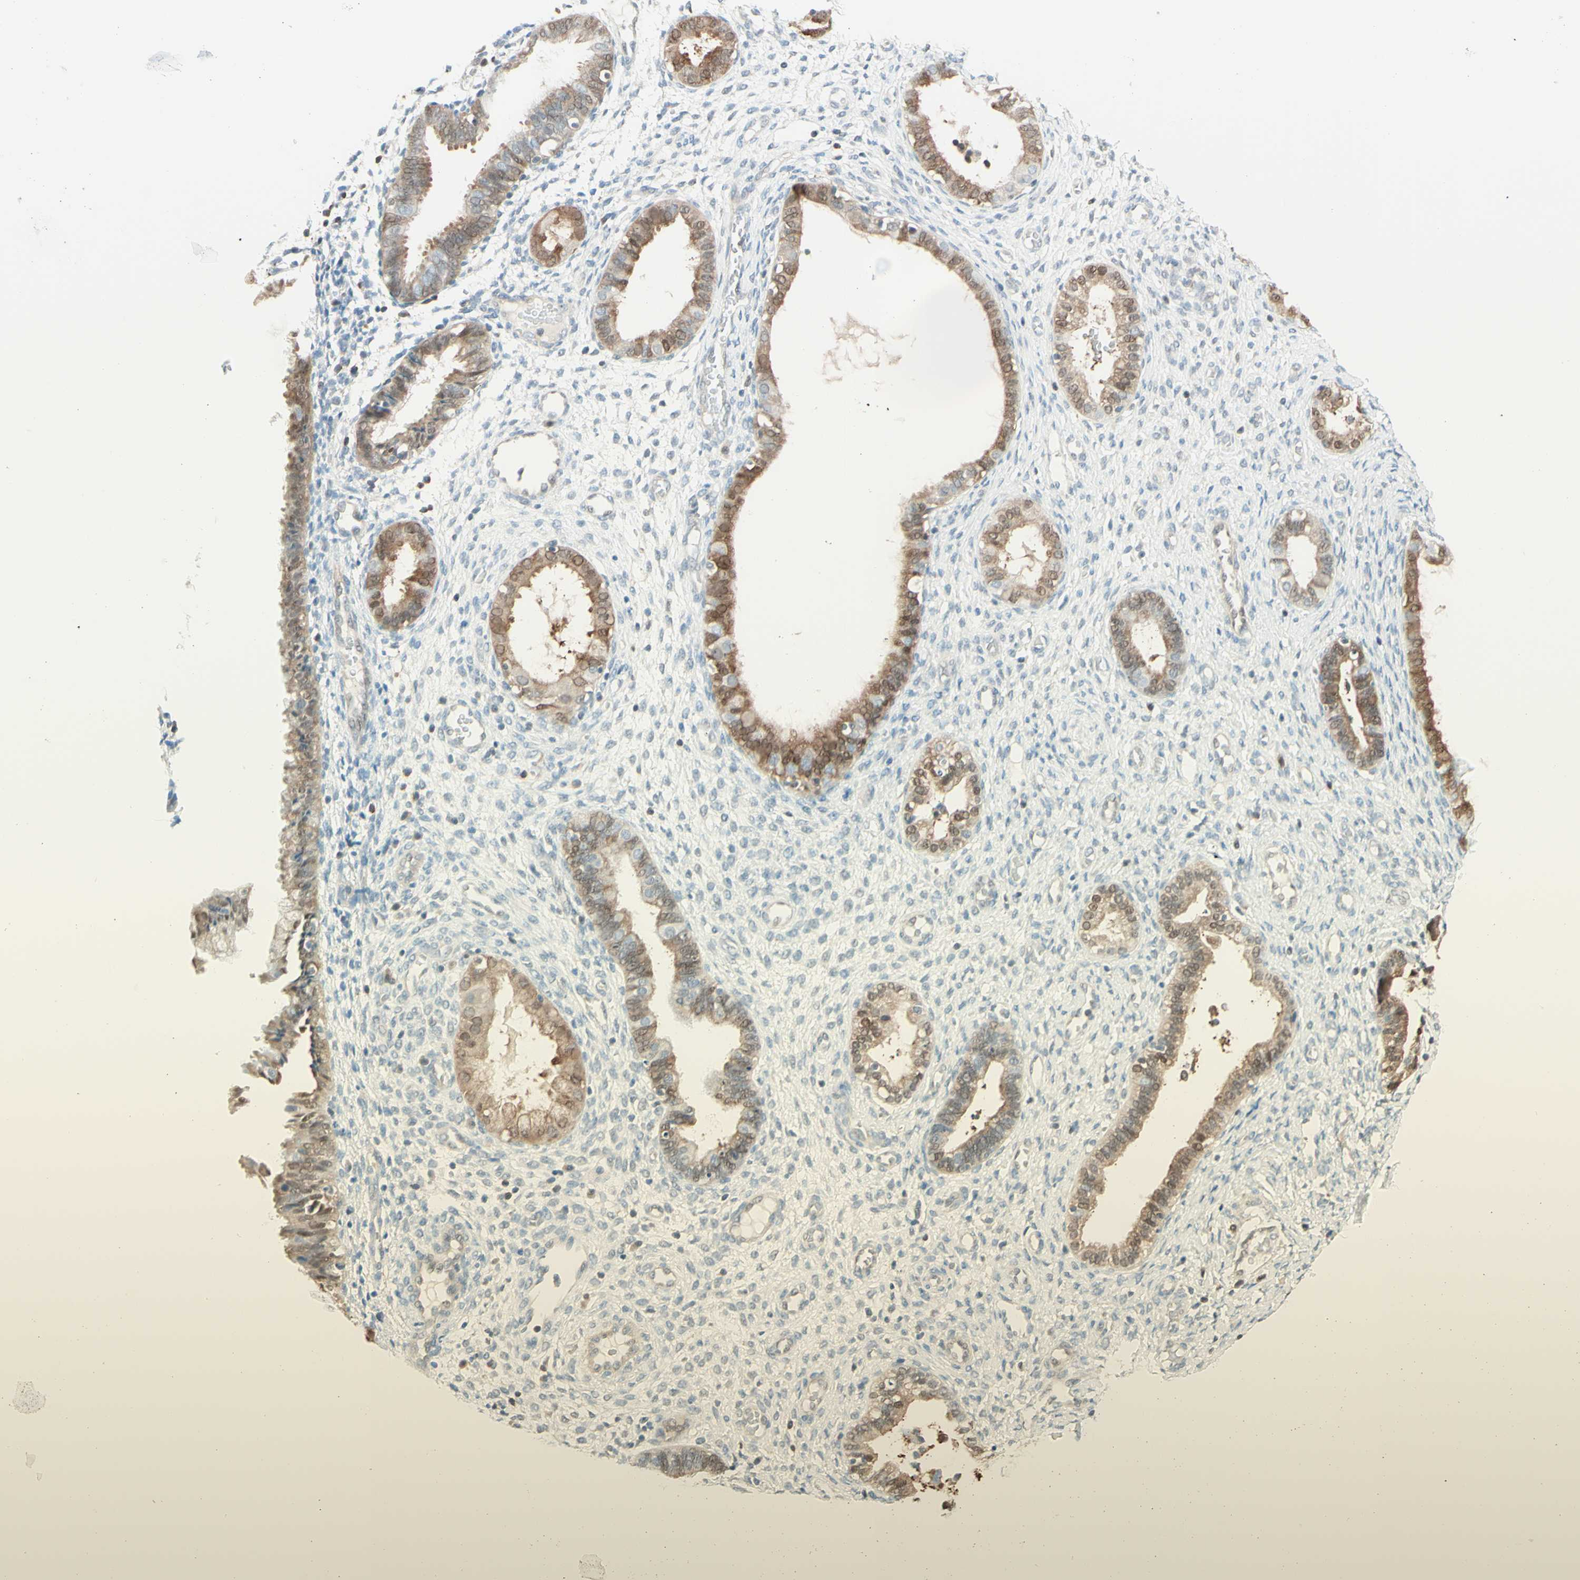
{"staining": {"intensity": "weak", "quantity": "<25%", "location": "nuclear"}, "tissue": "endometrium", "cell_type": "Cells in endometrial stroma", "image_type": "normal", "snomed": [{"axis": "morphology", "description": "Normal tissue, NOS"}, {"axis": "topography", "description": "Endometrium"}], "caption": "Endometrium stained for a protein using immunohistochemistry shows no expression cells in endometrial stroma.", "gene": "UPK3B", "patient": {"sex": "female", "age": 61}}